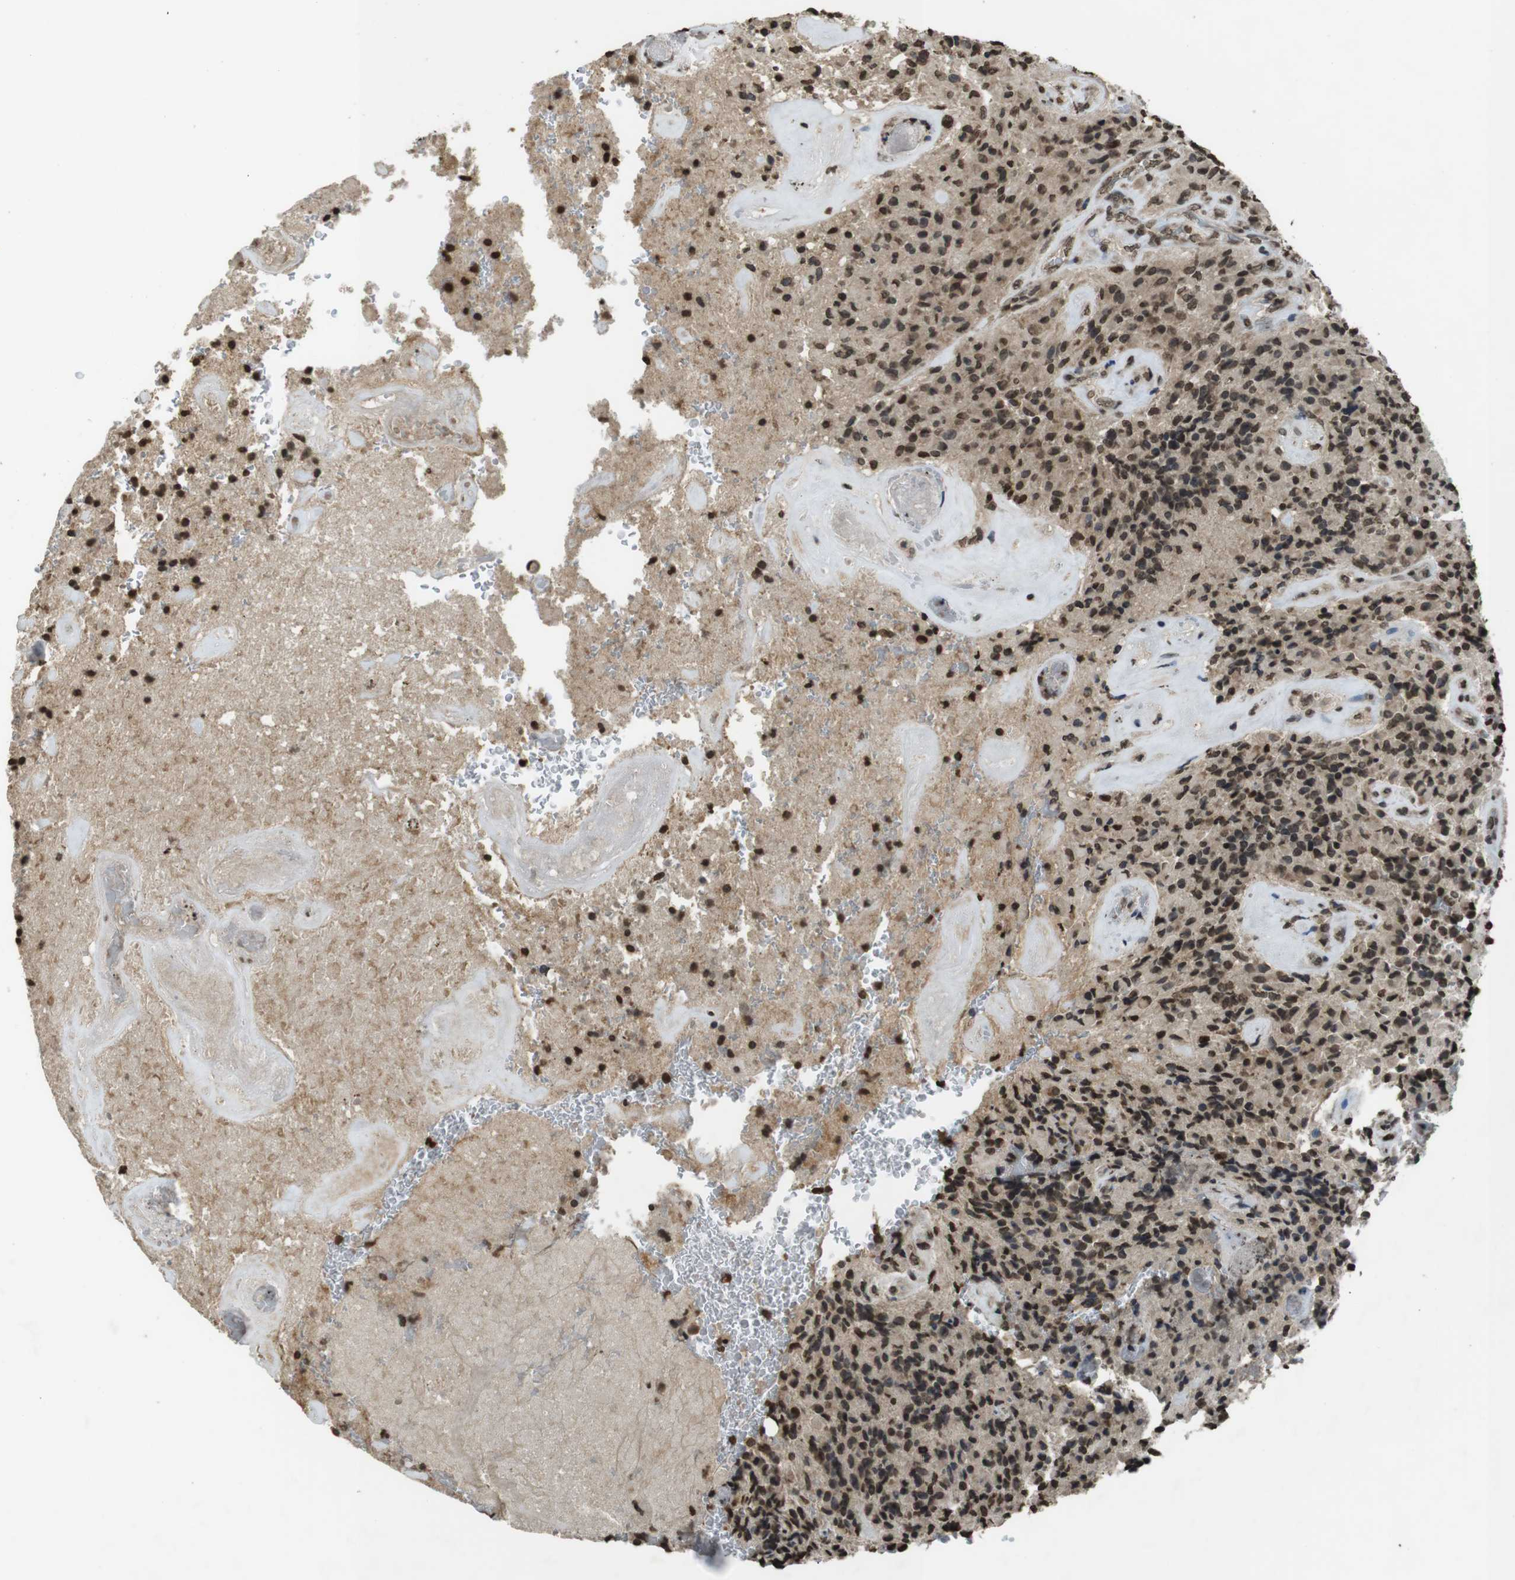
{"staining": {"intensity": "strong", "quantity": ">75%", "location": "nuclear"}, "tissue": "glioma", "cell_type": "Tumor cells", "image_type": "cancer", "snomed": [{"axis": "morphology", "description": "Glioma, malignant, High grade"}, {"axis": "topography", "description": "Brain"}], "caption": "Malignant high-grade glioma was stained to show a protein in brown. There is high levels of strong nuclear positivity in approximately >75% of tumor cells.", "gene": "MAF", "patient": {"sex": "male", "age": 71}}